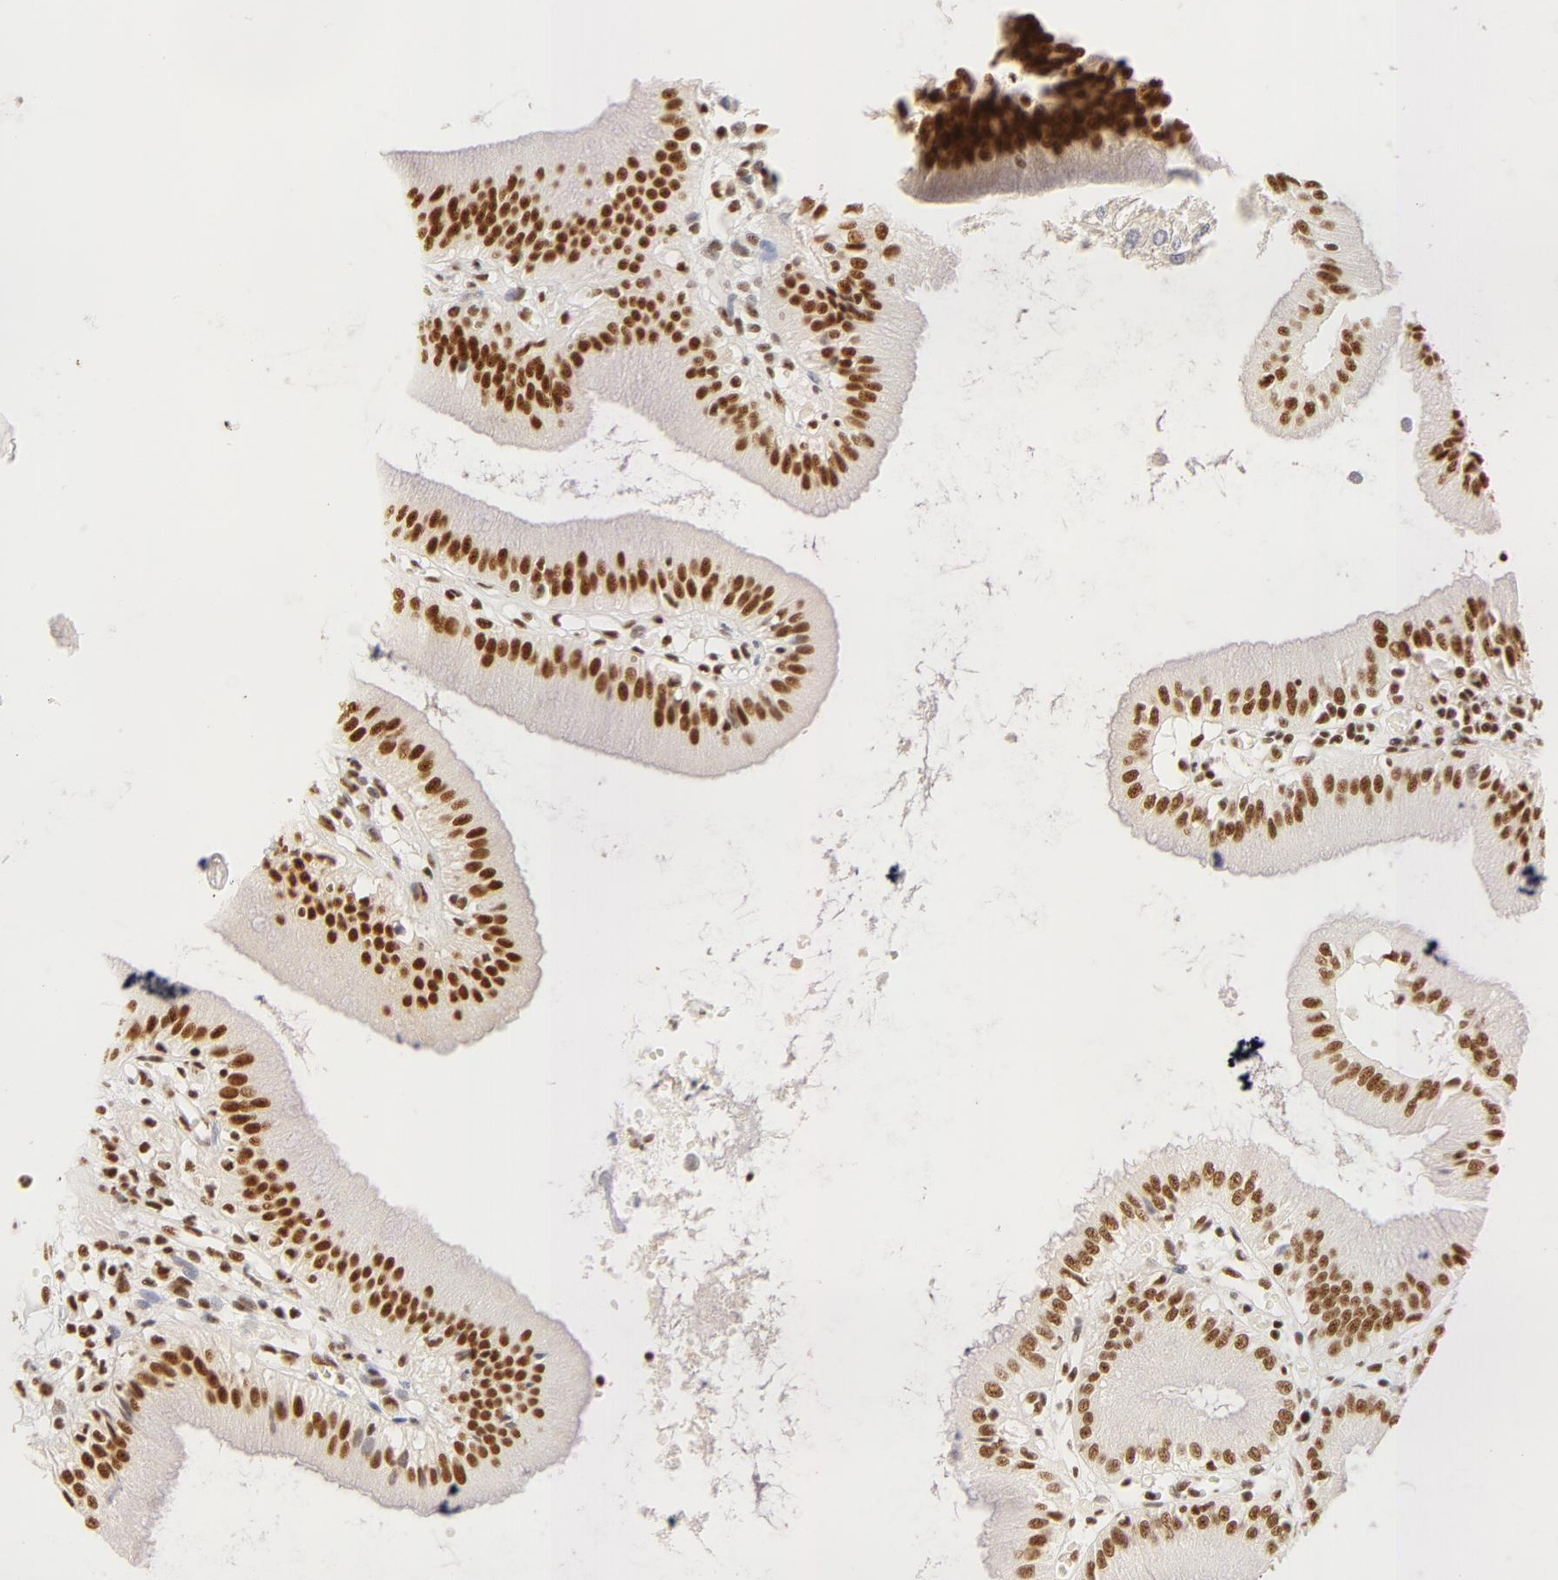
{"staining": {"intensity": "strong", "quantity": ">75%", "location": "nuclear"}, "tissue": "gallbladder", "cell_type": "Glandular cells", "image_type": "normal", "snomed": [{"axis": "morphology", "description": "Normal tissue, NOS"}, {"axis": "topography", "description": "Gallbladder"}], "caption": "Protein expression analysis of benign gallbladder exhibits strong nuclear positivity in approximately >75% of glandular cells.", "gene": "RBM39", "patient": {"sex": "male", "age": 58}}